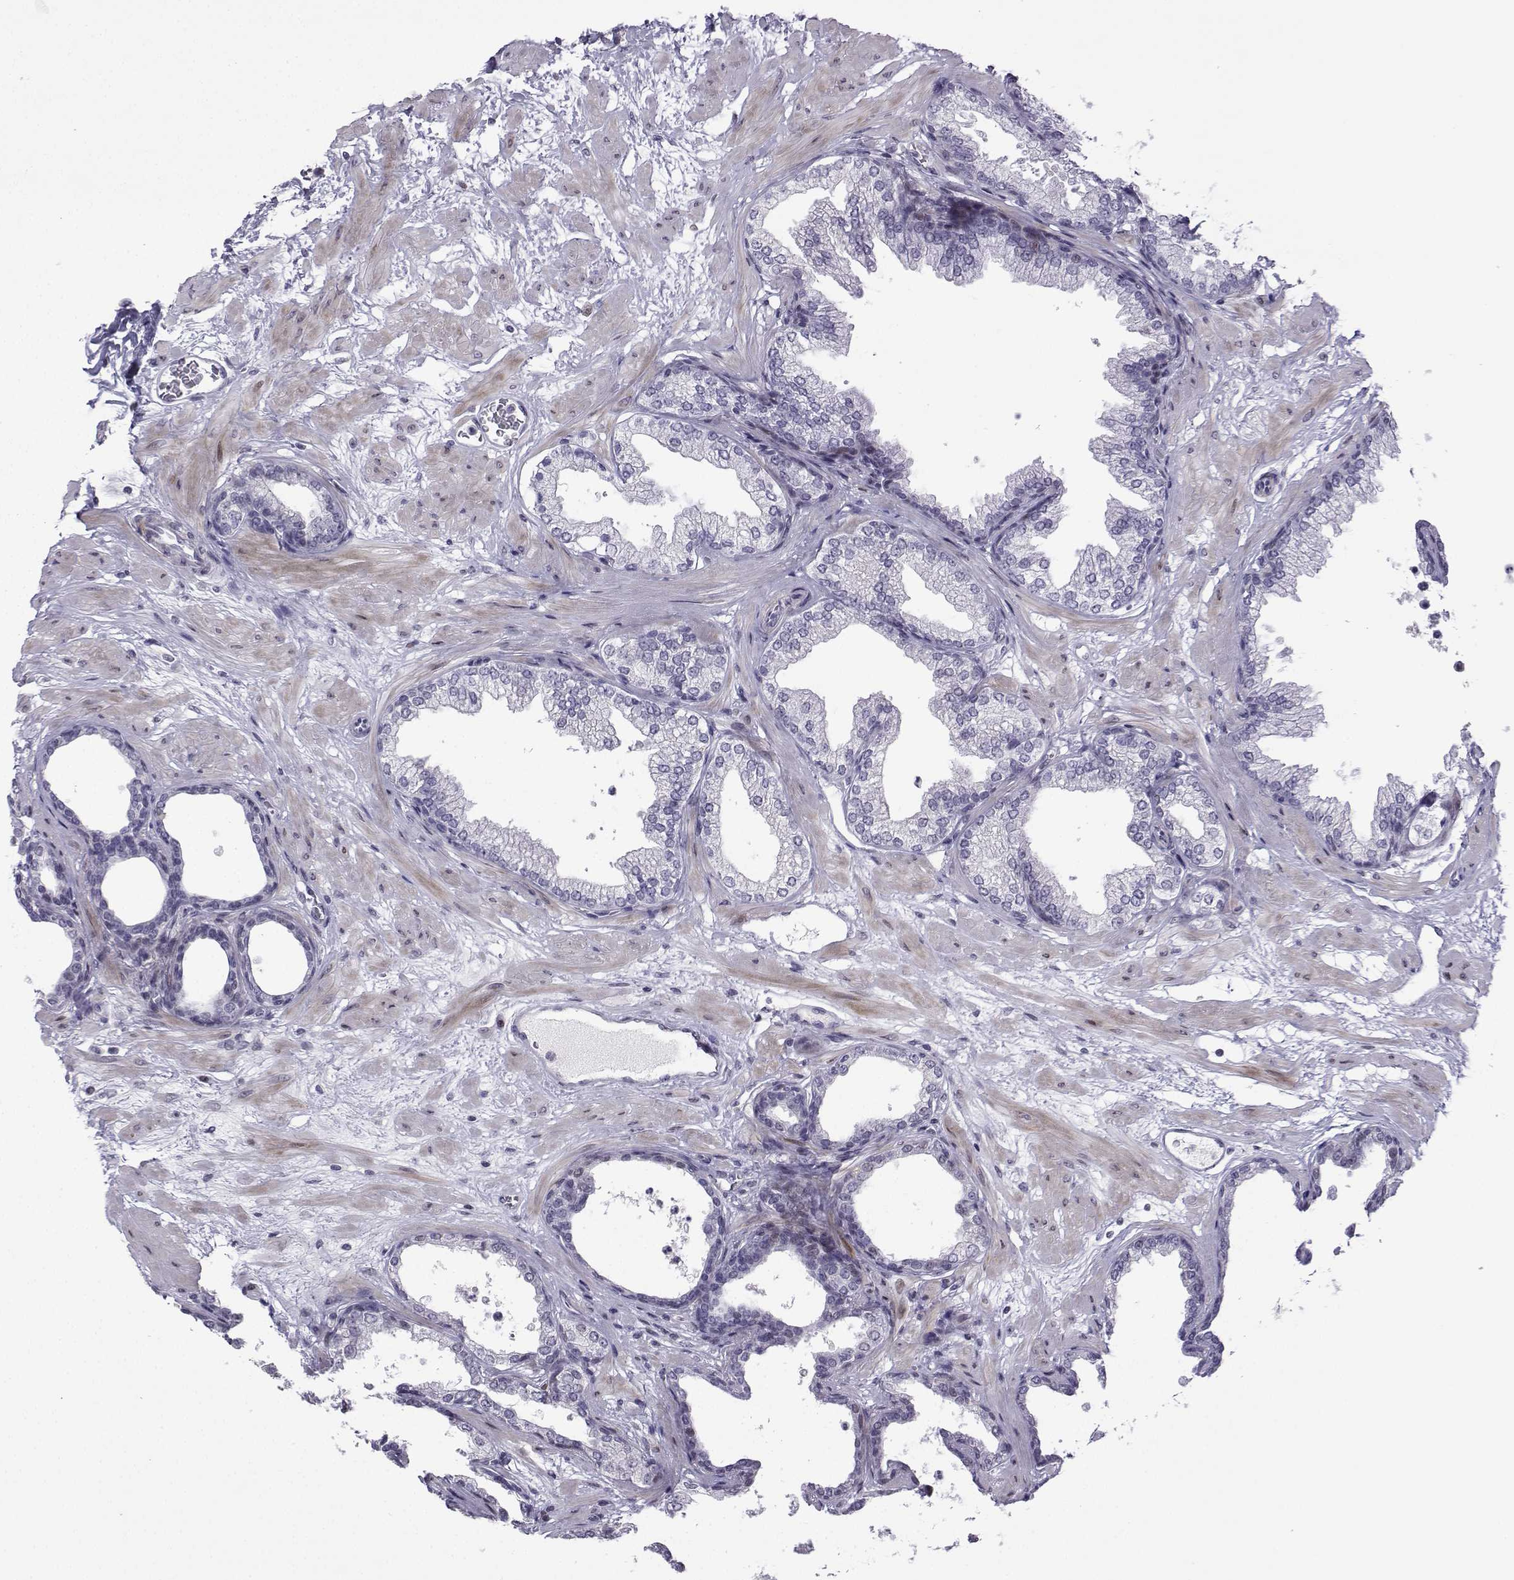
{"staining": {"intensity": "negative", "quantity": "none", "location": "none"}, "tissue": "prostate", "cell_type": "Glandular cells", "image_type": "normal", "snomed": [{"axis": "morphology", "description": "Normal tissue, NOS"}, {"axis": "topography", "description": "Prostate"}], "caption": "Immunohistochemistry micrograph of benign prostate: human prostate stained with DAB displays no significant protein staining in glandular cells.", "gene": "CFAP70", "patient": {"sex": "male", "age": 37}}